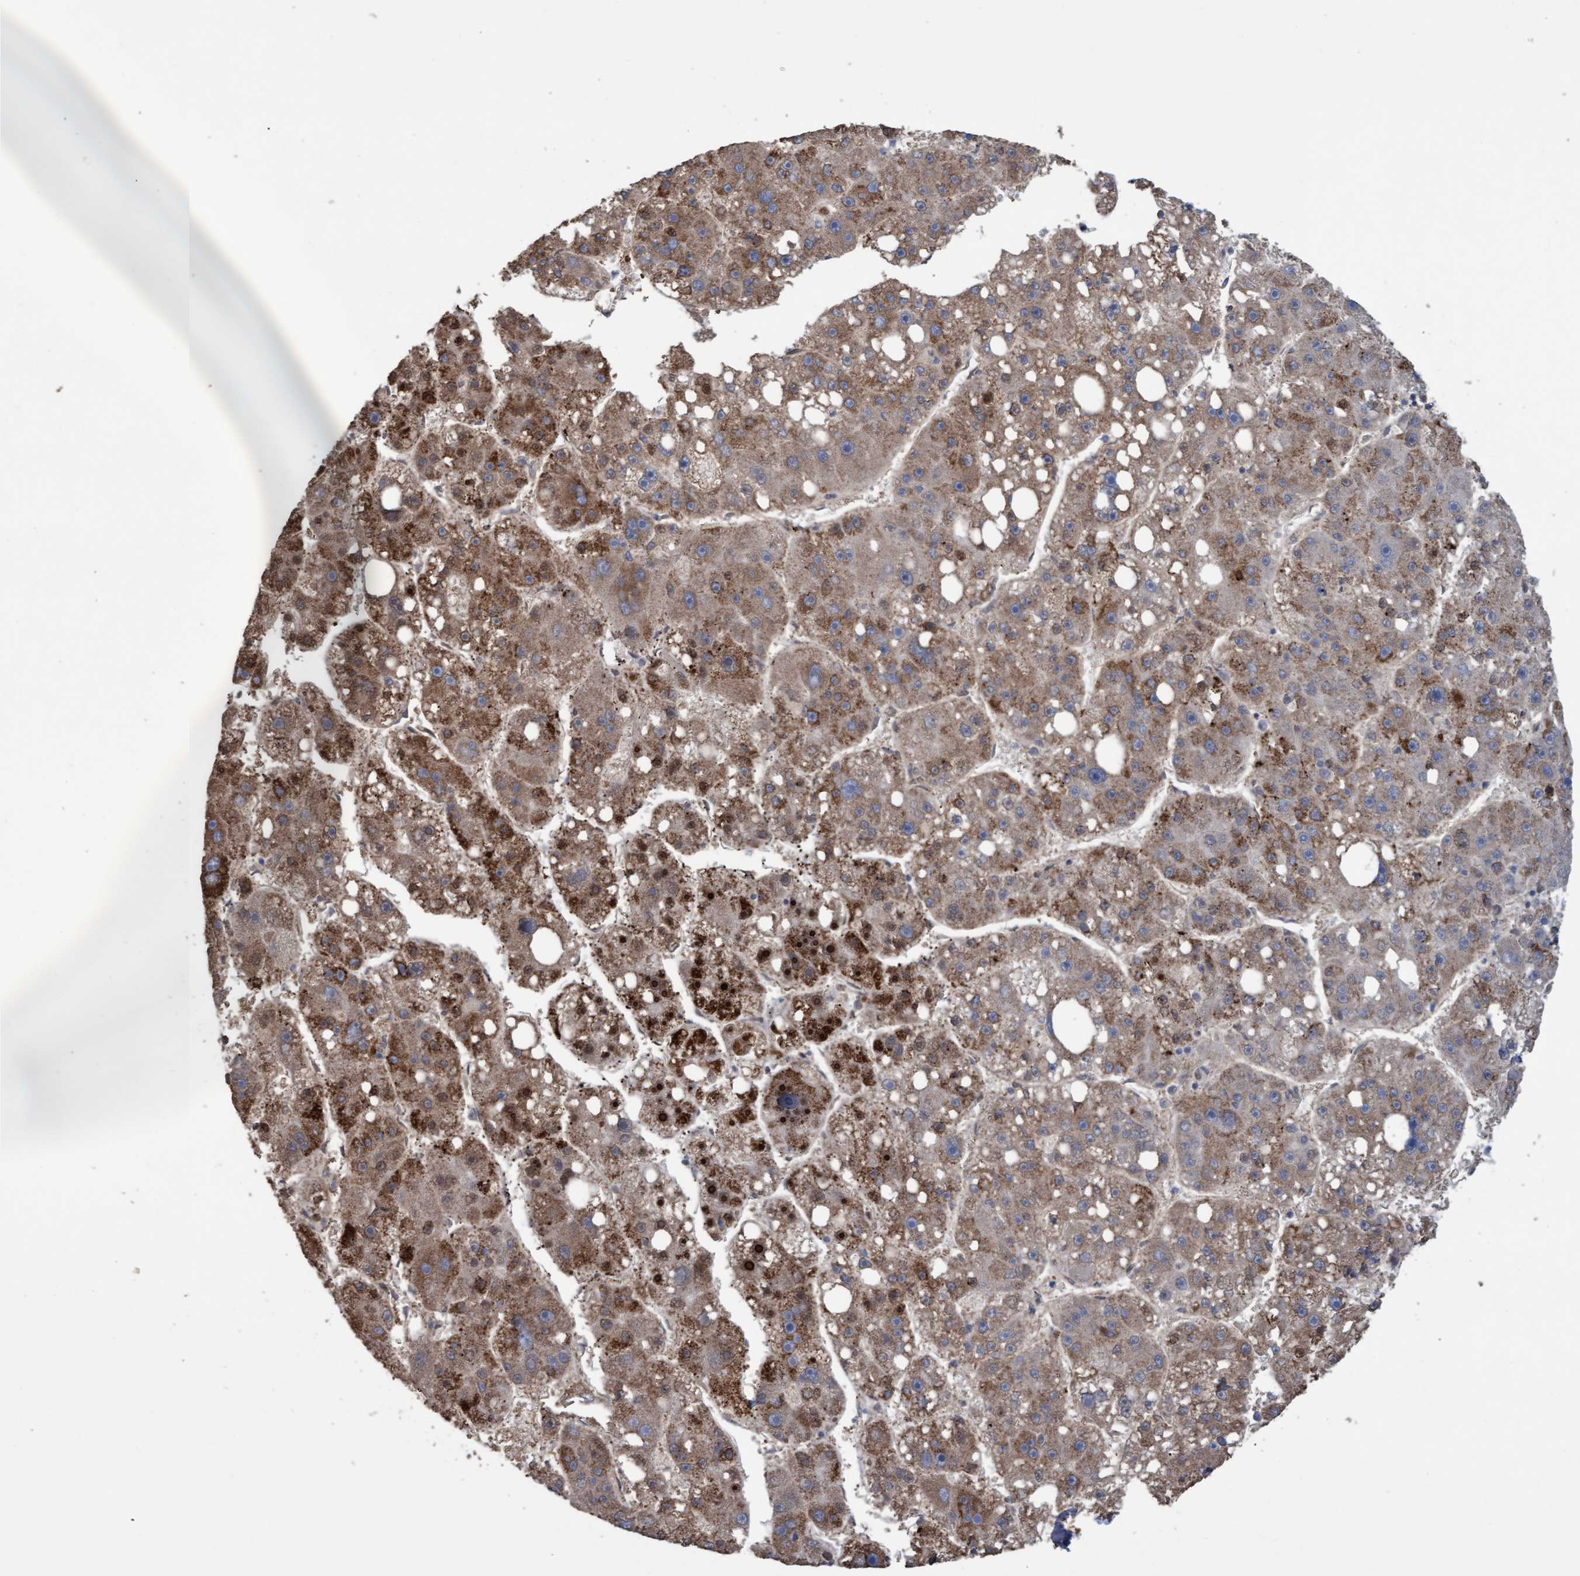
{"staining": {"intensity": "moderate", "quantity": ">75%", "location": "cytoplasmic/membranous"}, "tissue": "liver cancer", "cell_type": "Tumor cells", "image_type": "cancer", "snomed": [{"axis": "morphology", "description": "Carcinoma, Hepatocellular, NOS"}, {"axis": "topography", "description": "Liver"}], "caption": "Moderate cytoplasmic/membranous positivity is seen in approximately >75% of tumor cells in liver cancer. (IHC, brightfield microscopy, high magnification).", "gene": "MGLL", "patient": {"sex": "female", "age": 61}}